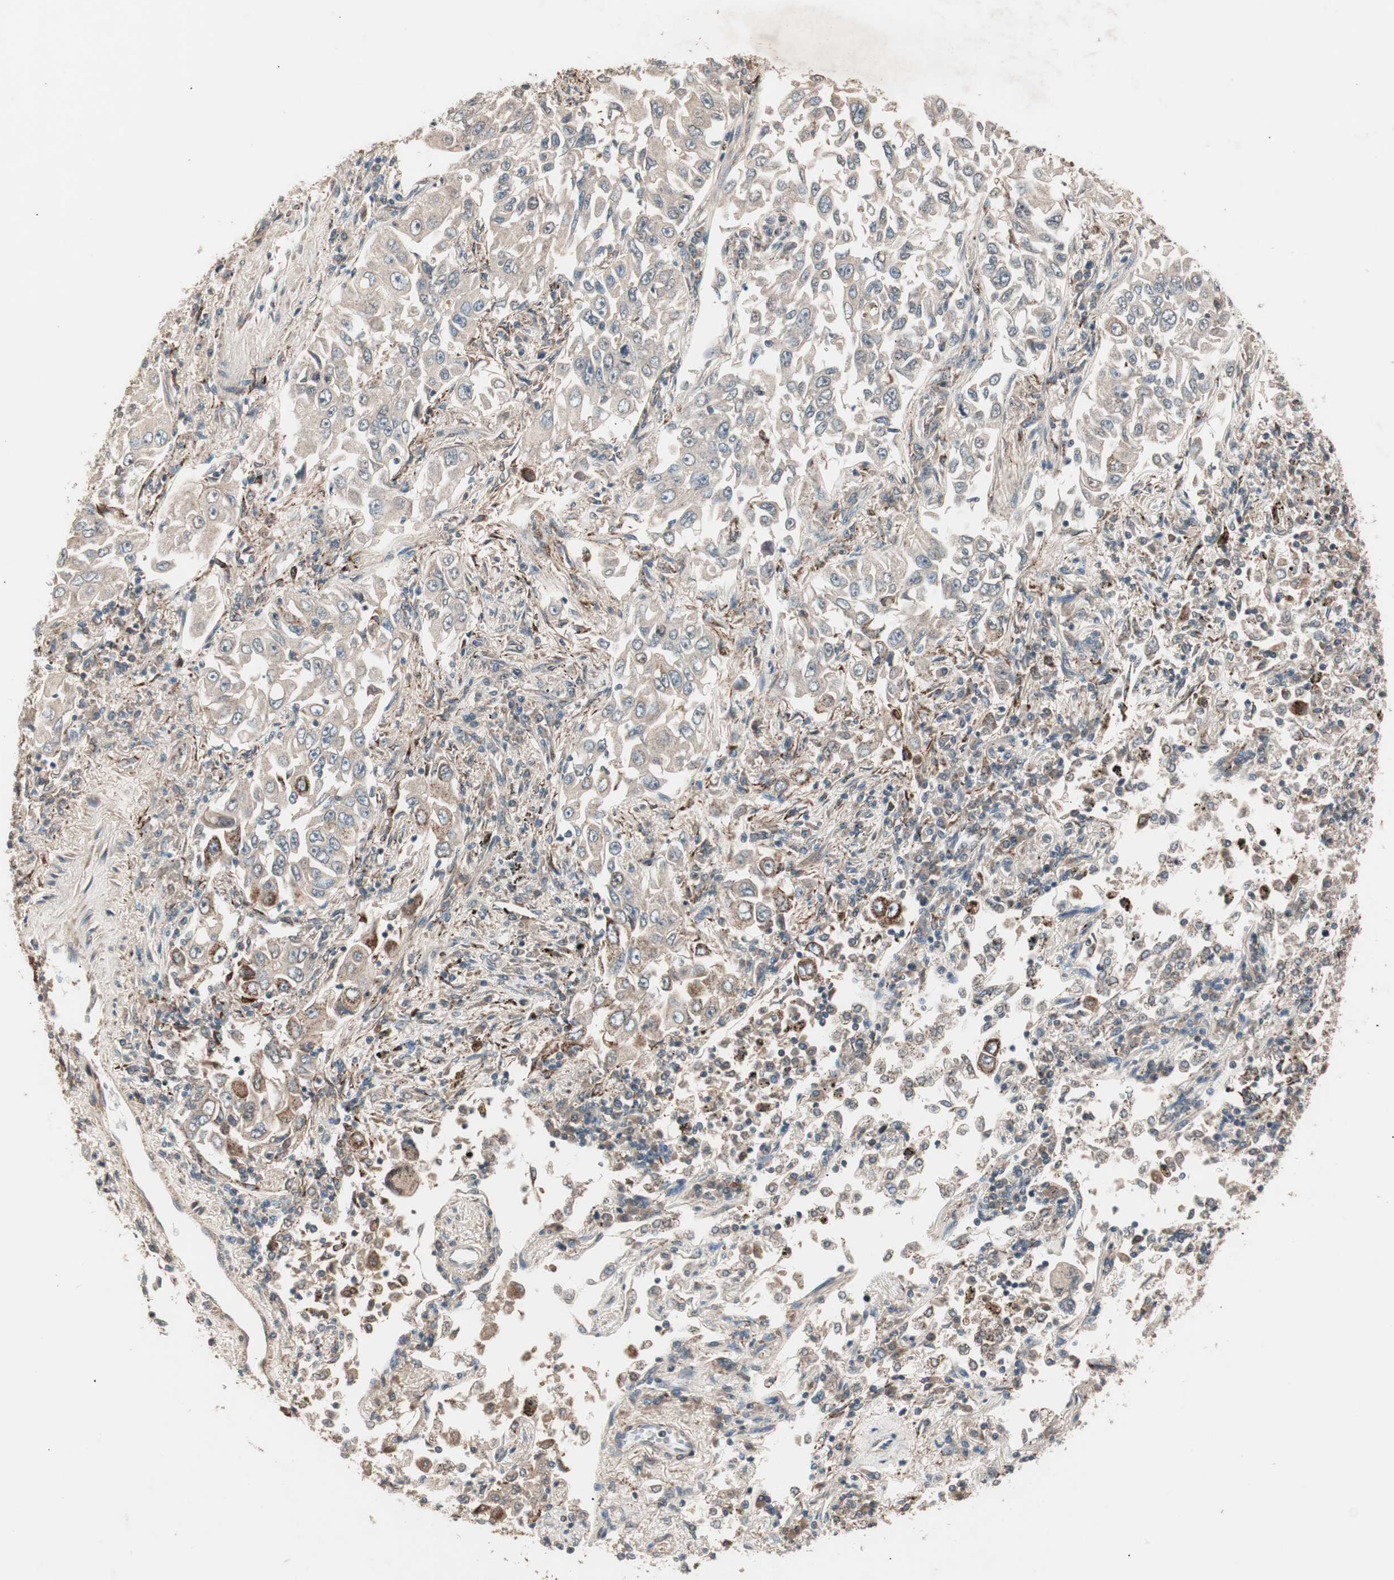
{"staining": {"intensity": "weak", "quantity": ">75%", "location": "cytoplasmic/membranous"}, "tissue": "lung cancer", "cell_type": "Tumor cells", "image_type": "cancer", "snomed": [{"axis": "morphology", "description": "Adenocarcinoma, NOS"}, {"axis": "topography", "description": "Lung"}], "caption": "Immunohistochemistry (IHC) of human lung cancer (adenocarcinoma) shows low levels of weak cytoplasmic/membranous expression in approximately >75% of tumor cells.", "gene": "NFRKB", "patient": {"sex": "male", "age": 84}}